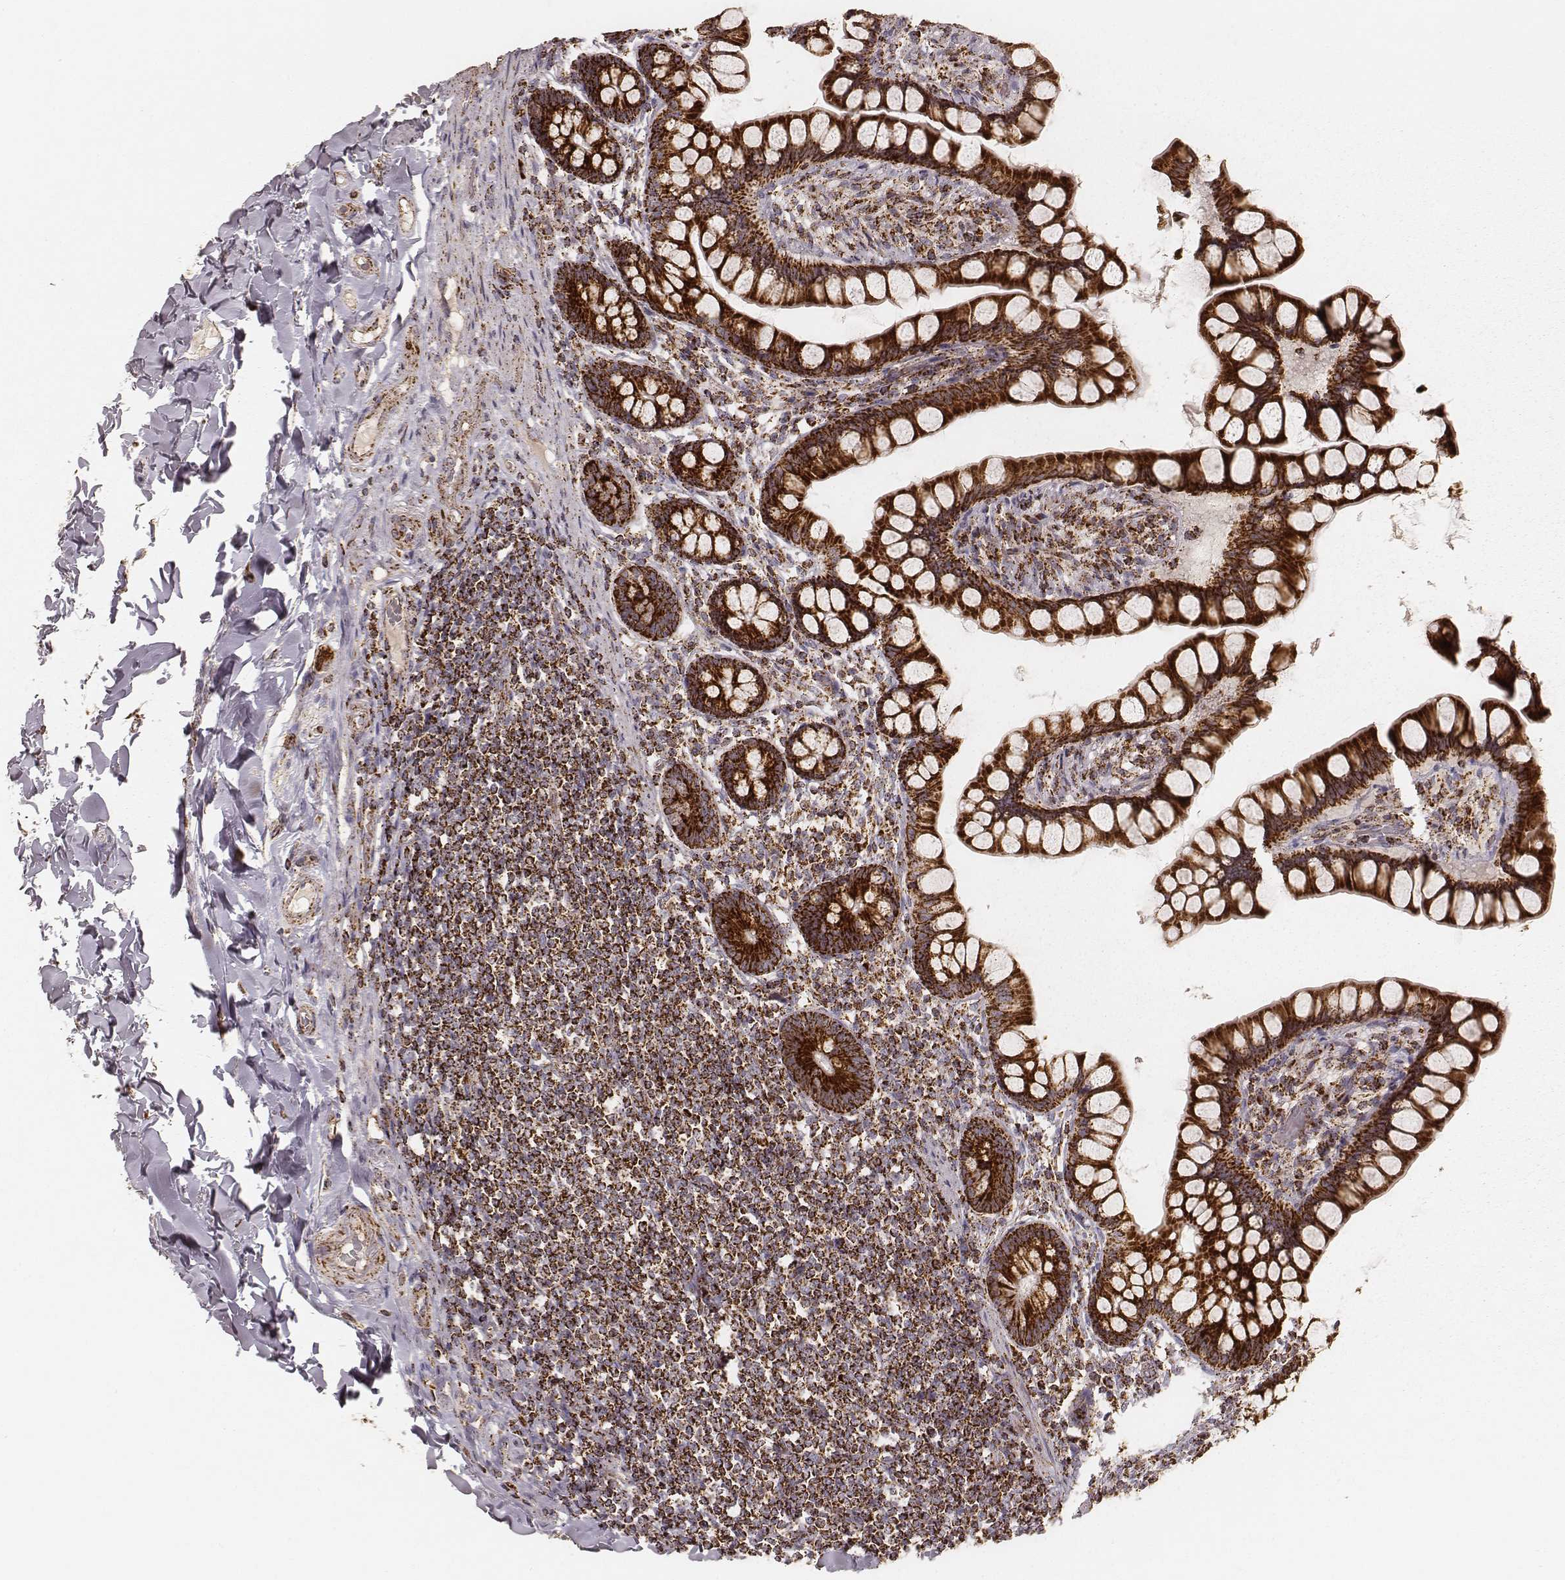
{"staining": {"intensity": "strong", "quantity": ">75%", "location": "cytoplasmic/membranous"}, "tissue": "small intestine", "cell_type": "Glandular cells", "image_type": "normal", "snomed": [{"axis": "morphology", "description": "Normal tissue, NOS"}, {"axis": "topography", "description": "Small intestine"}], "caption": "Protein positivity by immunohistochemistry (IHC) reveals strong cytoplasmic/membranous staining in about >75% of glandular cells in normal small intestine. The staining is performed using DAB (3,3'-diaminobenzidine) brown chromogen to label protein expression. The nuclei are counter-stained blue using hematoxylin.", "gene": "CS", "patient": {"sex": "male", "age": 70}}